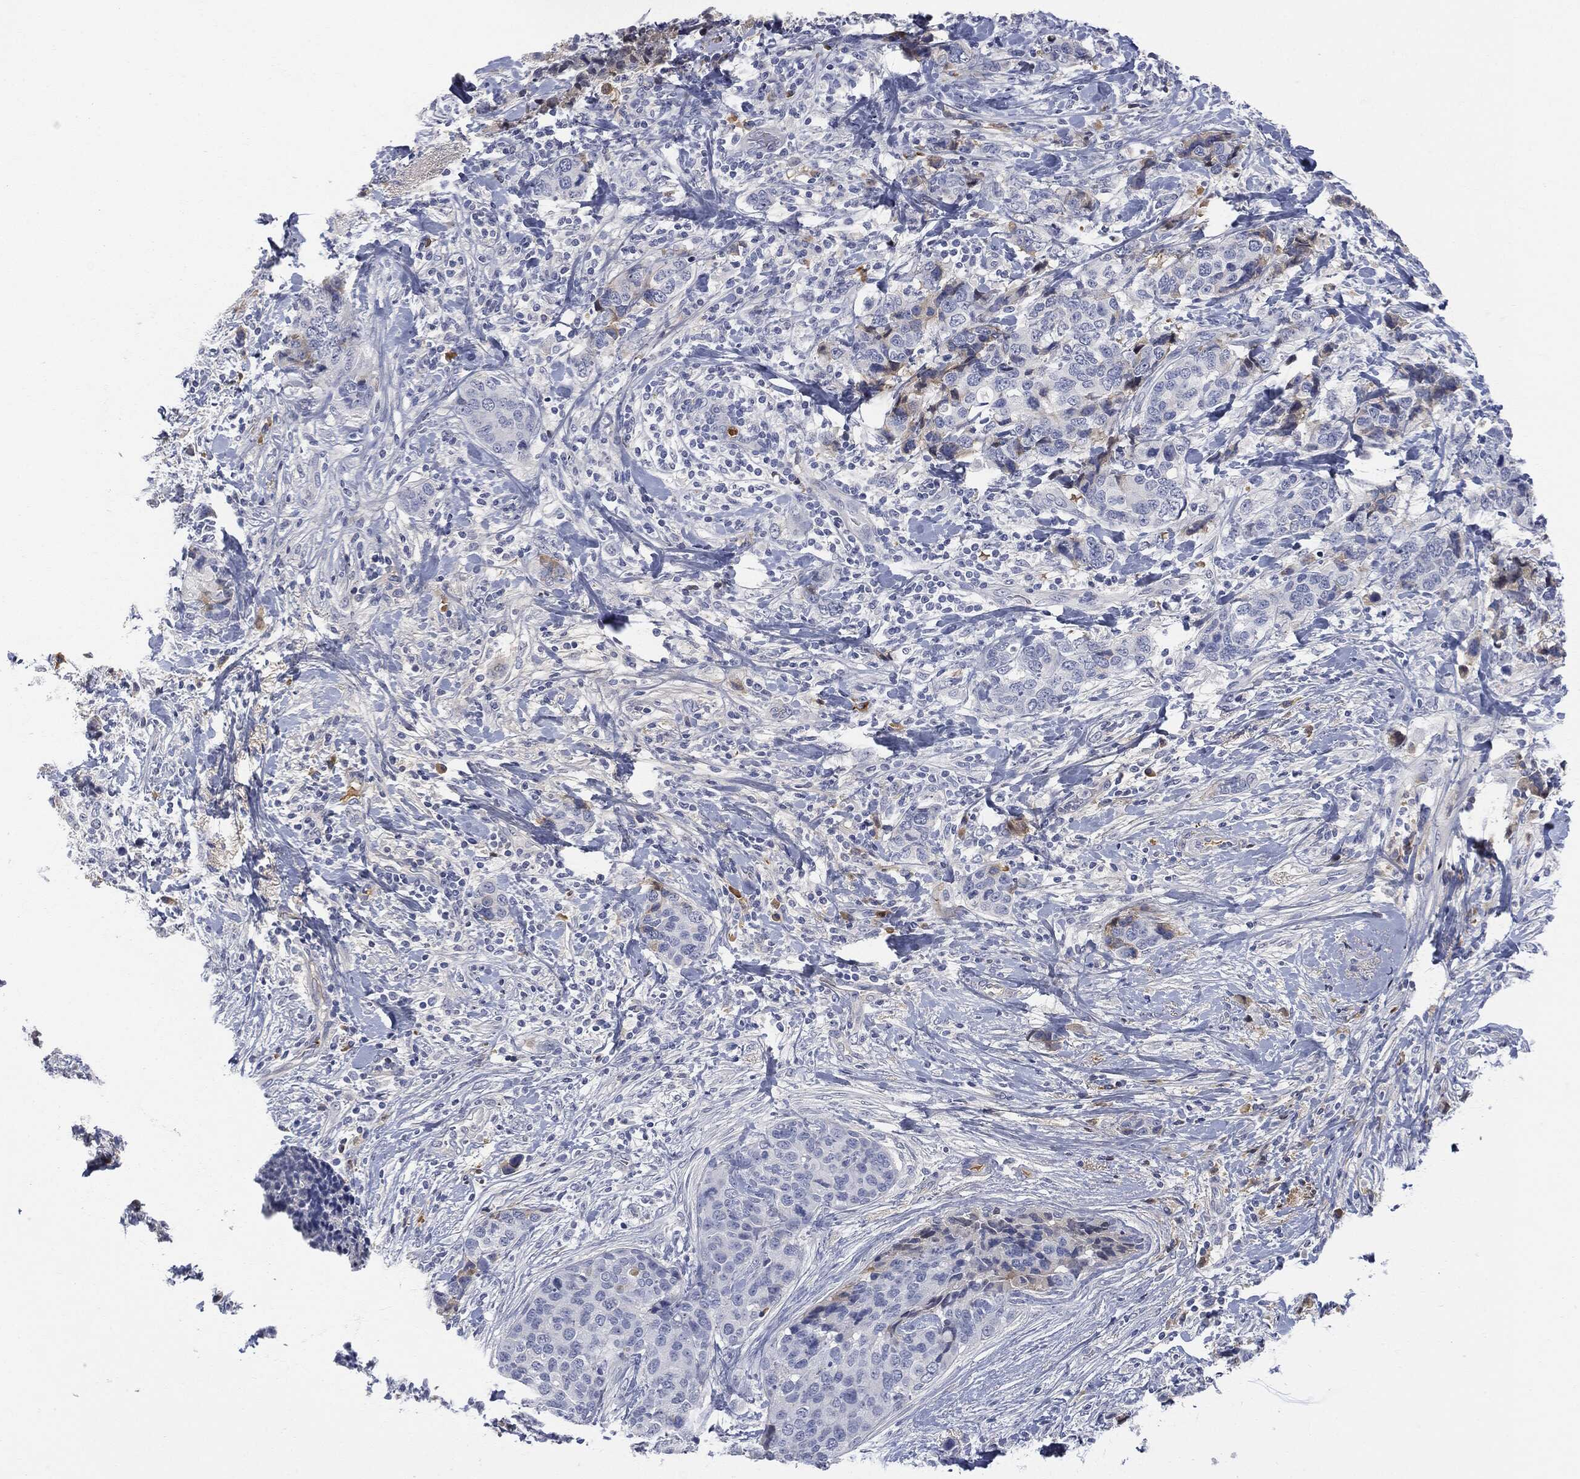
{"staining": {"intensity": "negative", "quantity": "none", "location": "none"}, "tissue": "breast cancer", "cell_type": "Tumor cells", "image_type": "cancer", "snomed": [{"axis": "morphology", "description": "Lobular carcinoma"}, {"axis": "topography", "description": "Breast"}], "caption": "A histopathology image of human breast cancer (lobular carcinoma) is negative for staining in tumor cells. The staining was performed using DAB to visualize the protein expression in brown, while the nuclei were stained in blue with hematoxylin (Magnification: 20x).", "gene": "BTK", "patient": {"sex": "female", "age": 59}}